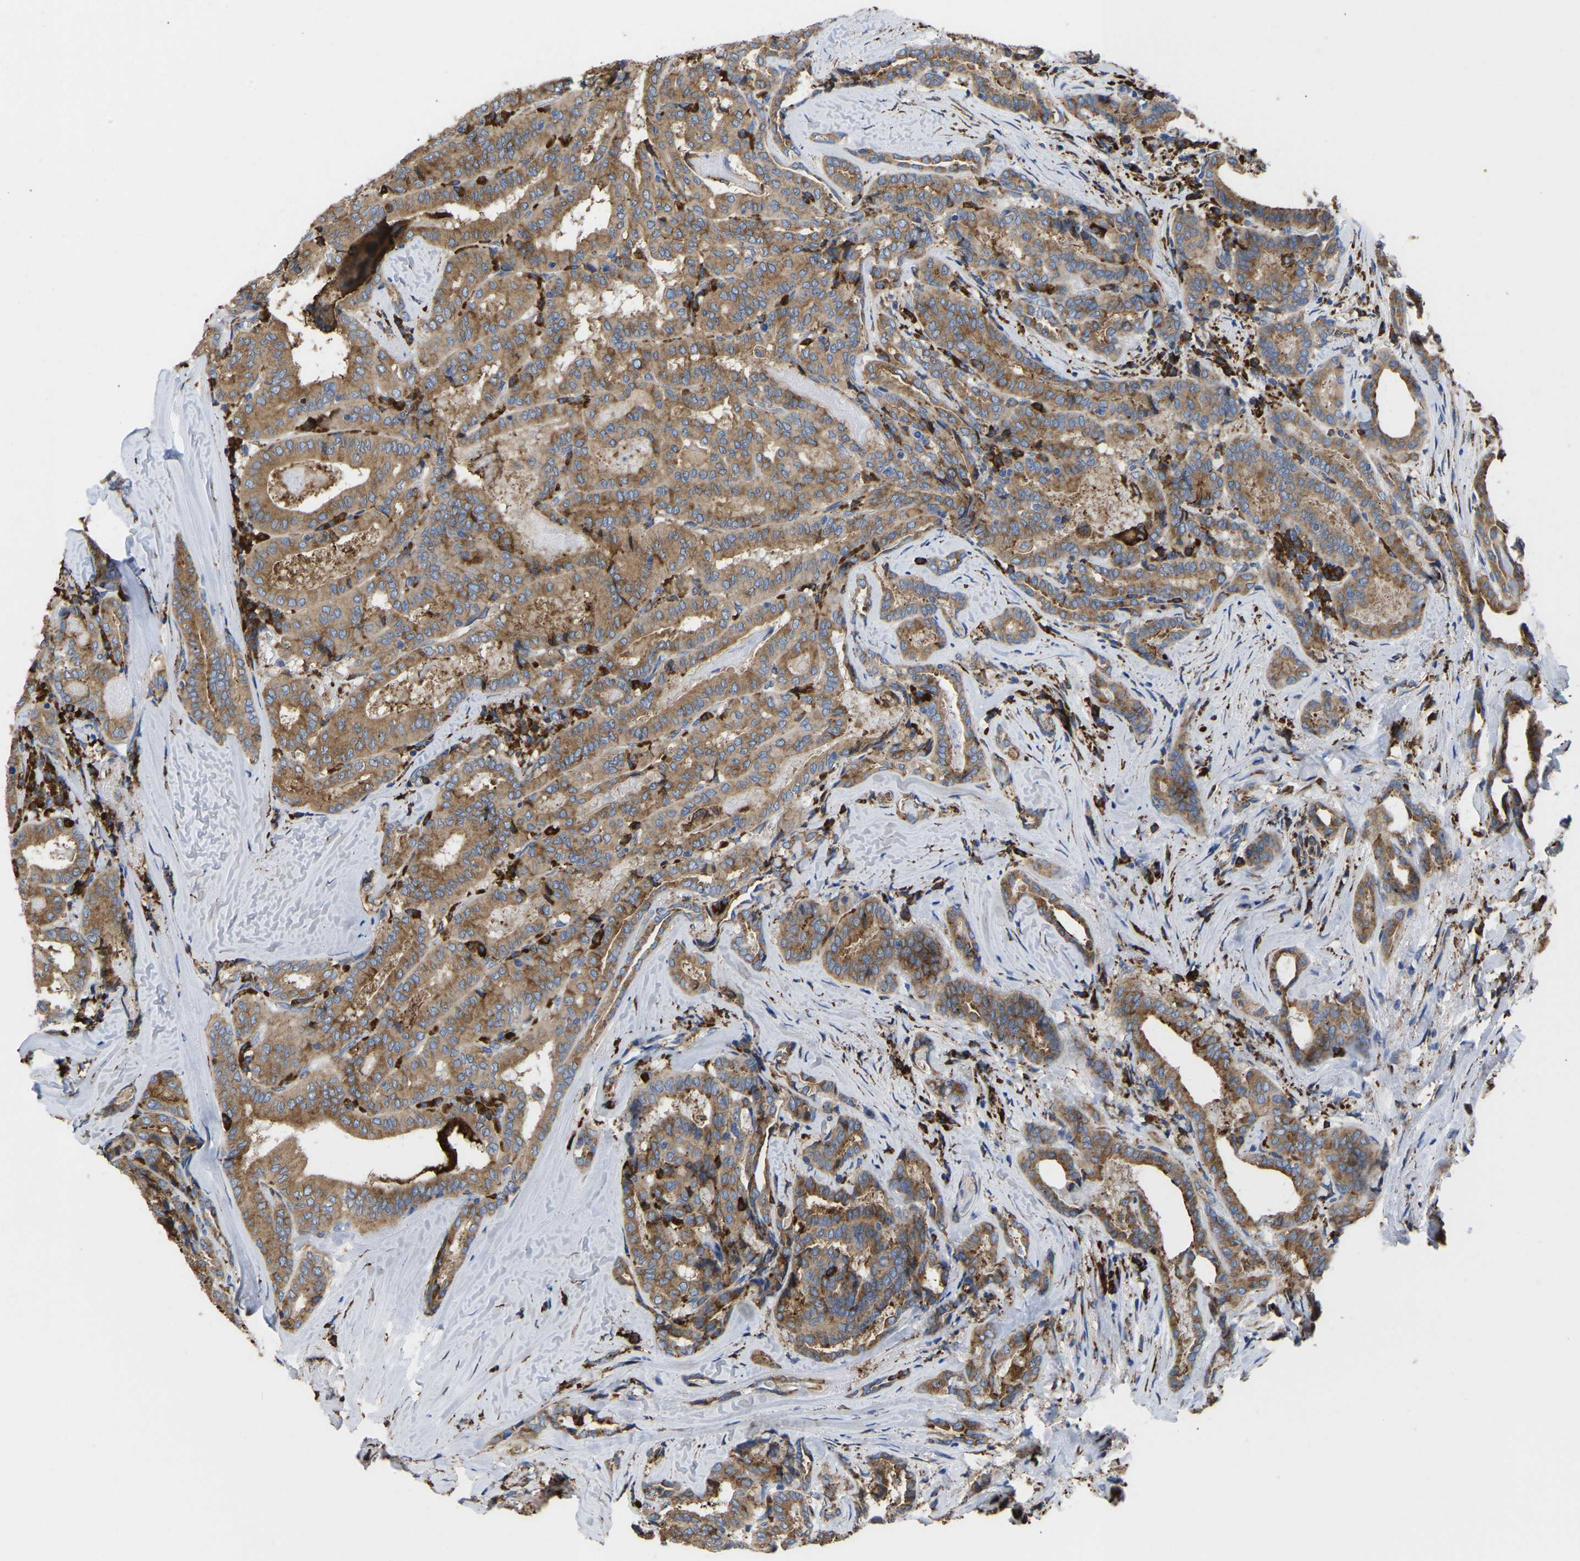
{"staining": {"intensity": "moderate", "quantity": ">75%", "location": "cytoplasmic/membranous"}, "tissue": "thyroid cancer", "cell_type": "Tumor cells", "image_type": "cancer", "snomed": [{"axis": "morphology", "description": "Papillary adenocarcinoma, NOS"}, {"axis": "topography", "description": "Thyroid gland"}], "caption": "This micrograph displays immunohistochemistry (IHC) staining of thyroid cancer, with medium moderate cytoplasmic/membranous expression in approximately >75% of tumor cells.", "gene": "P4HB", "patient": {"sex": "female", "age": 42}}